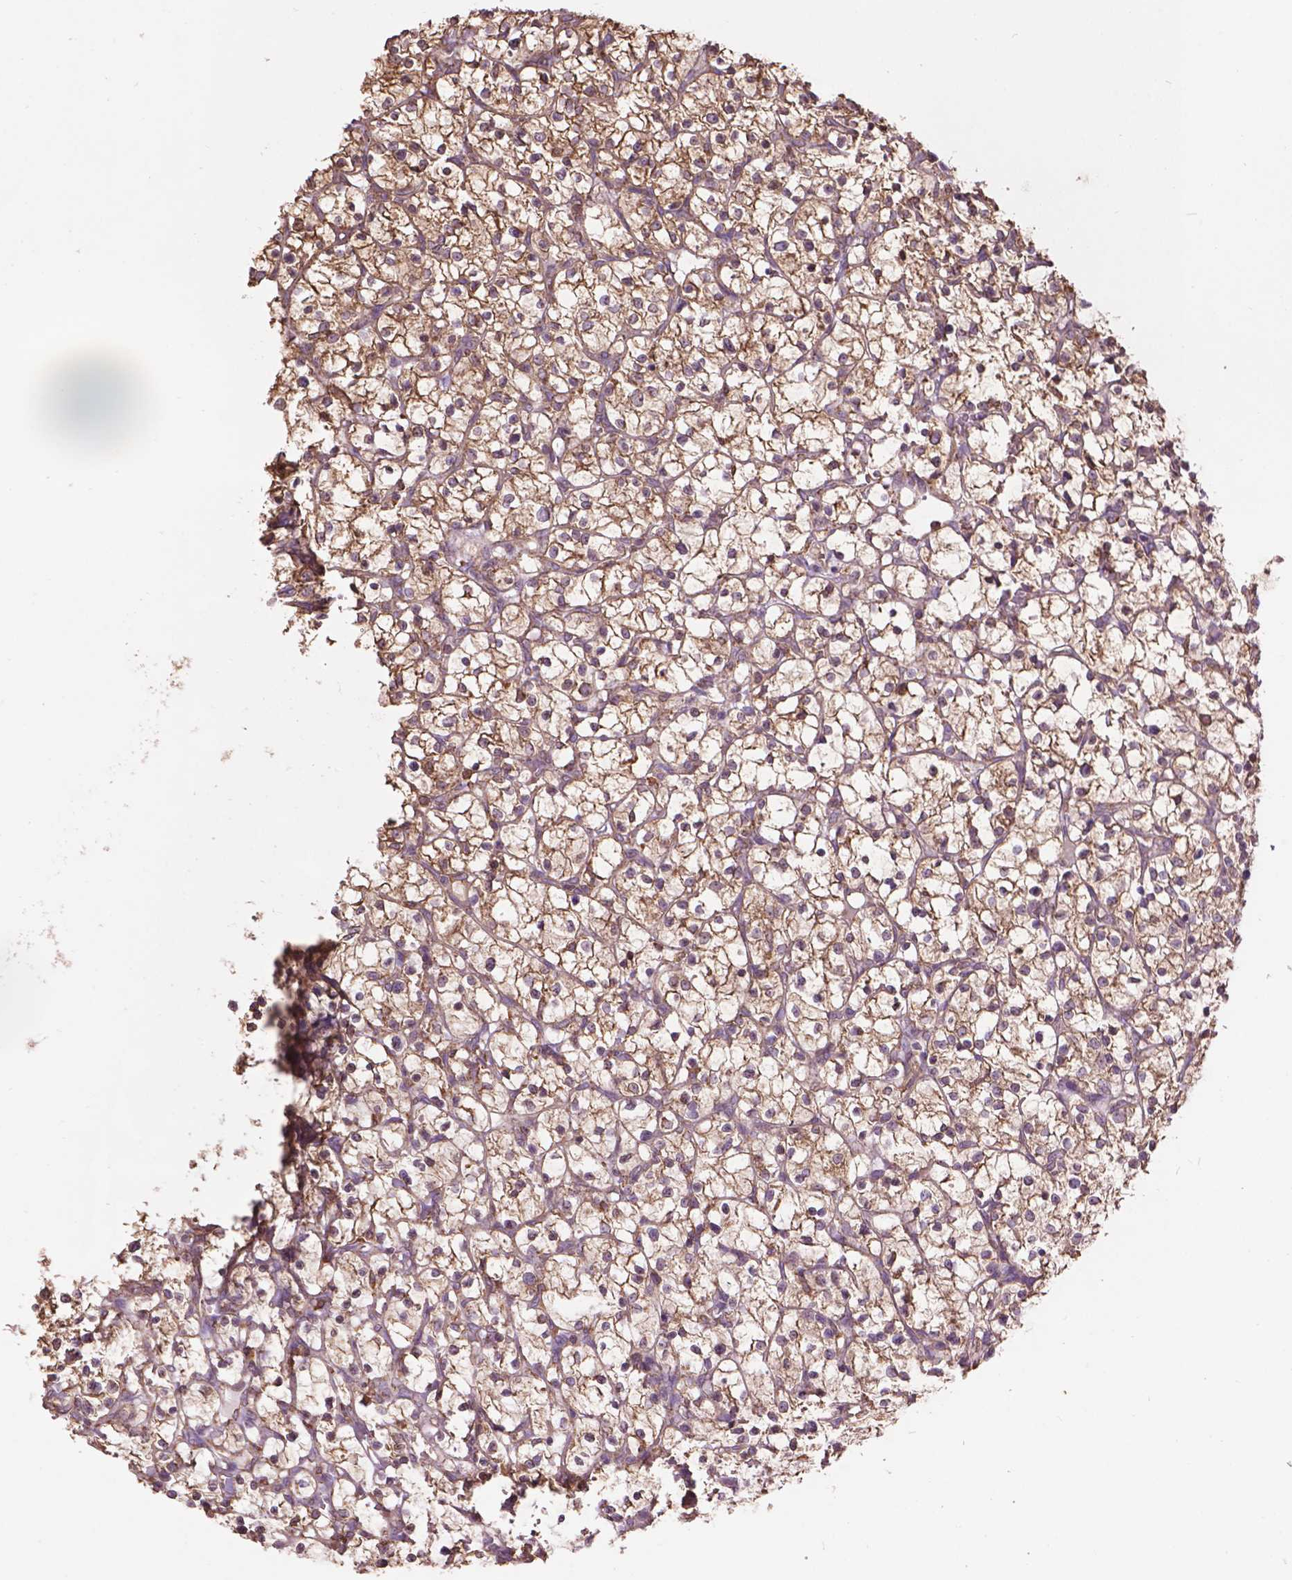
{"staining": {"intensity": "weak", "quantity": ">75%", "location": "cytoplasmic/membranous"}, "tissue": "renal cancer", "cell_type": "Tumor cells", "image_type": "cancer", "snomed": [{"axis": "morphology", "description": "Adenocarcinoma, NOS"}, {"axis": "topography", "description": "Kidney"}], "caption": "Protein expression analysis of renal cancer demonstrates weak cytoplasmic/membranous positivity in approximately >75% of tumor cells.", "gene": "PPP2R5E", "patient": {"sex": "female", "age": 64}}